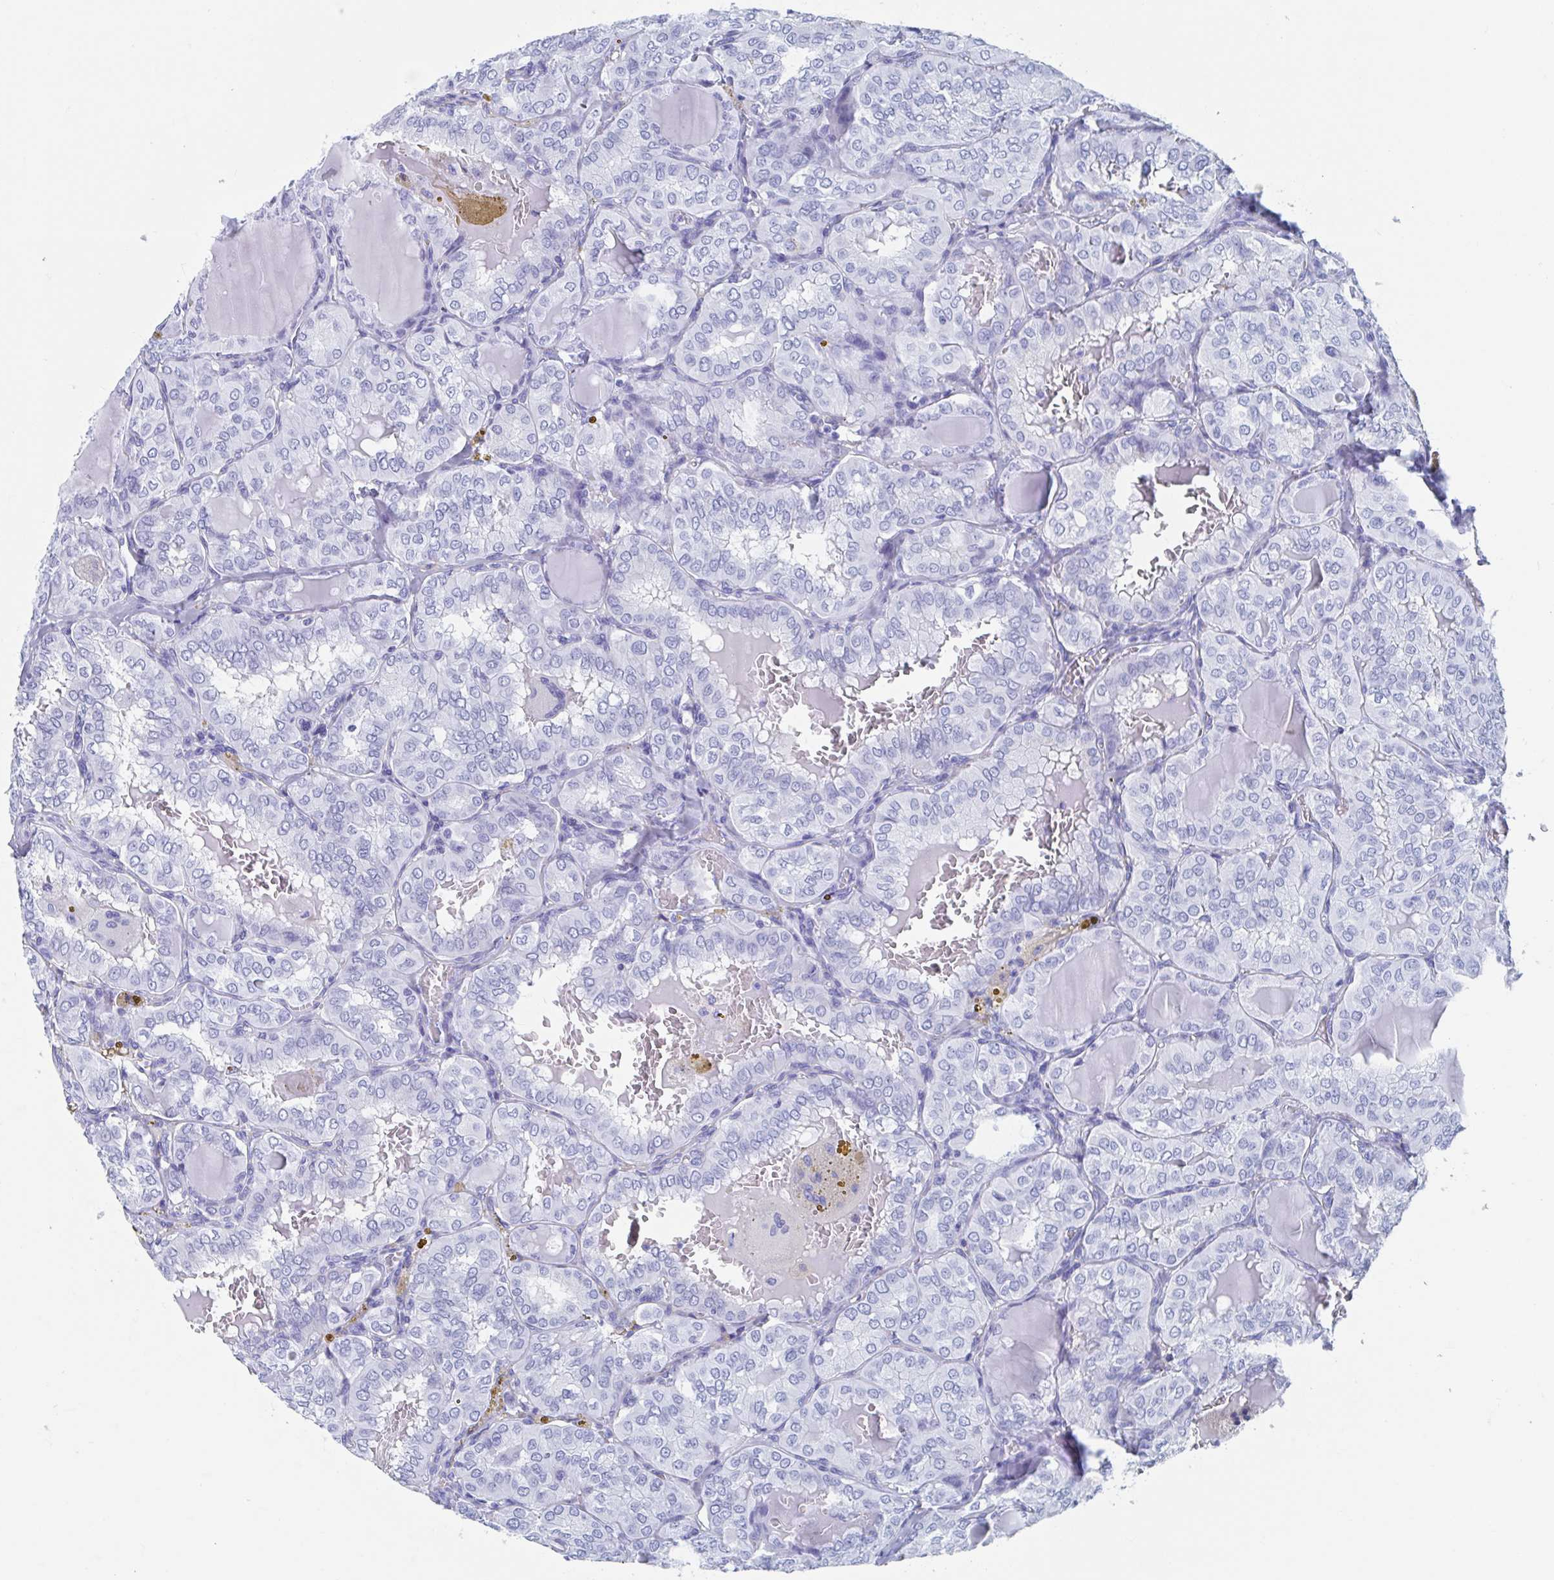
{"staining": {"intensity": "negative", "quantity": "none", "location": "none"}, "tissue": "thyroid cancer", "cell_type": "Tumor cells", "image_type": "cancer", "snomed": [{"axis": "morphology", "description": "Papillary adenocarcinoma, NOS"}, {"axis": "topography", "description": "Thyroid gland"}], "caption": "Human papillary adenocarcinoma (thyroid) stained for a protein using IHC shows no positivity in tumor cells.", "gene": "HDGFL1", "patient": {"sex": "male", "age": 20}}